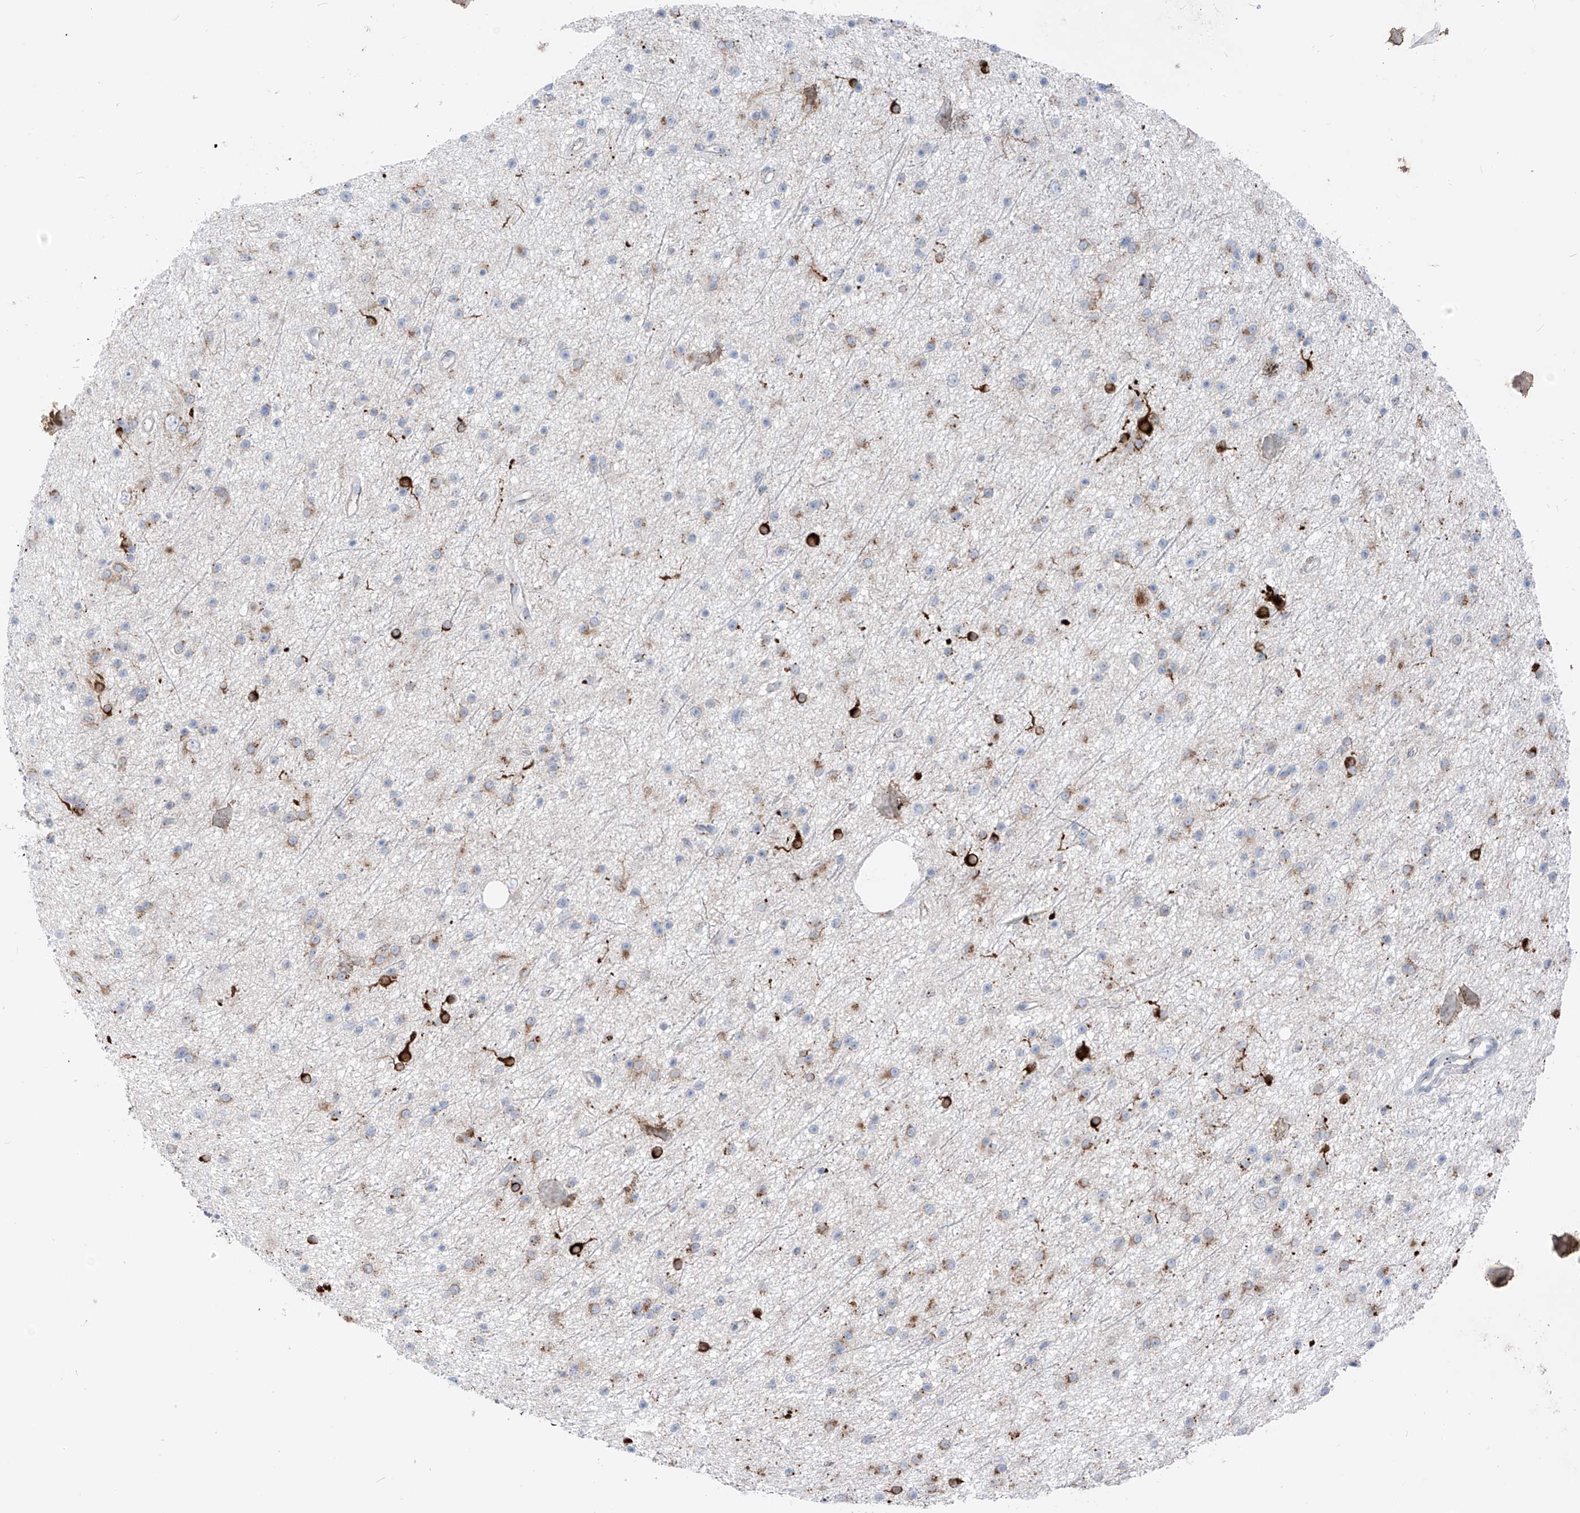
{"staining": {"intensity": "moderate", "quantity": "25%-75%", "location": "cytoplasmic/membranous"}, "tissue": "glioma", "cell_type": "Tumor cells", "image_type": "cancer", "snomed": [{"axis": "morphology", "description": "Glioma, malignant, Low grade"}, {"axis": "topography", "description": "Cerebral cortex"}], "caption": "Tumor cells display moderate cytoplasmic/membranous positivity in approximately 25%-75% of cells in malignant low-grade glioma.", "gene": "GPR137C", "patient": {"sex": "female", "age": 39}}